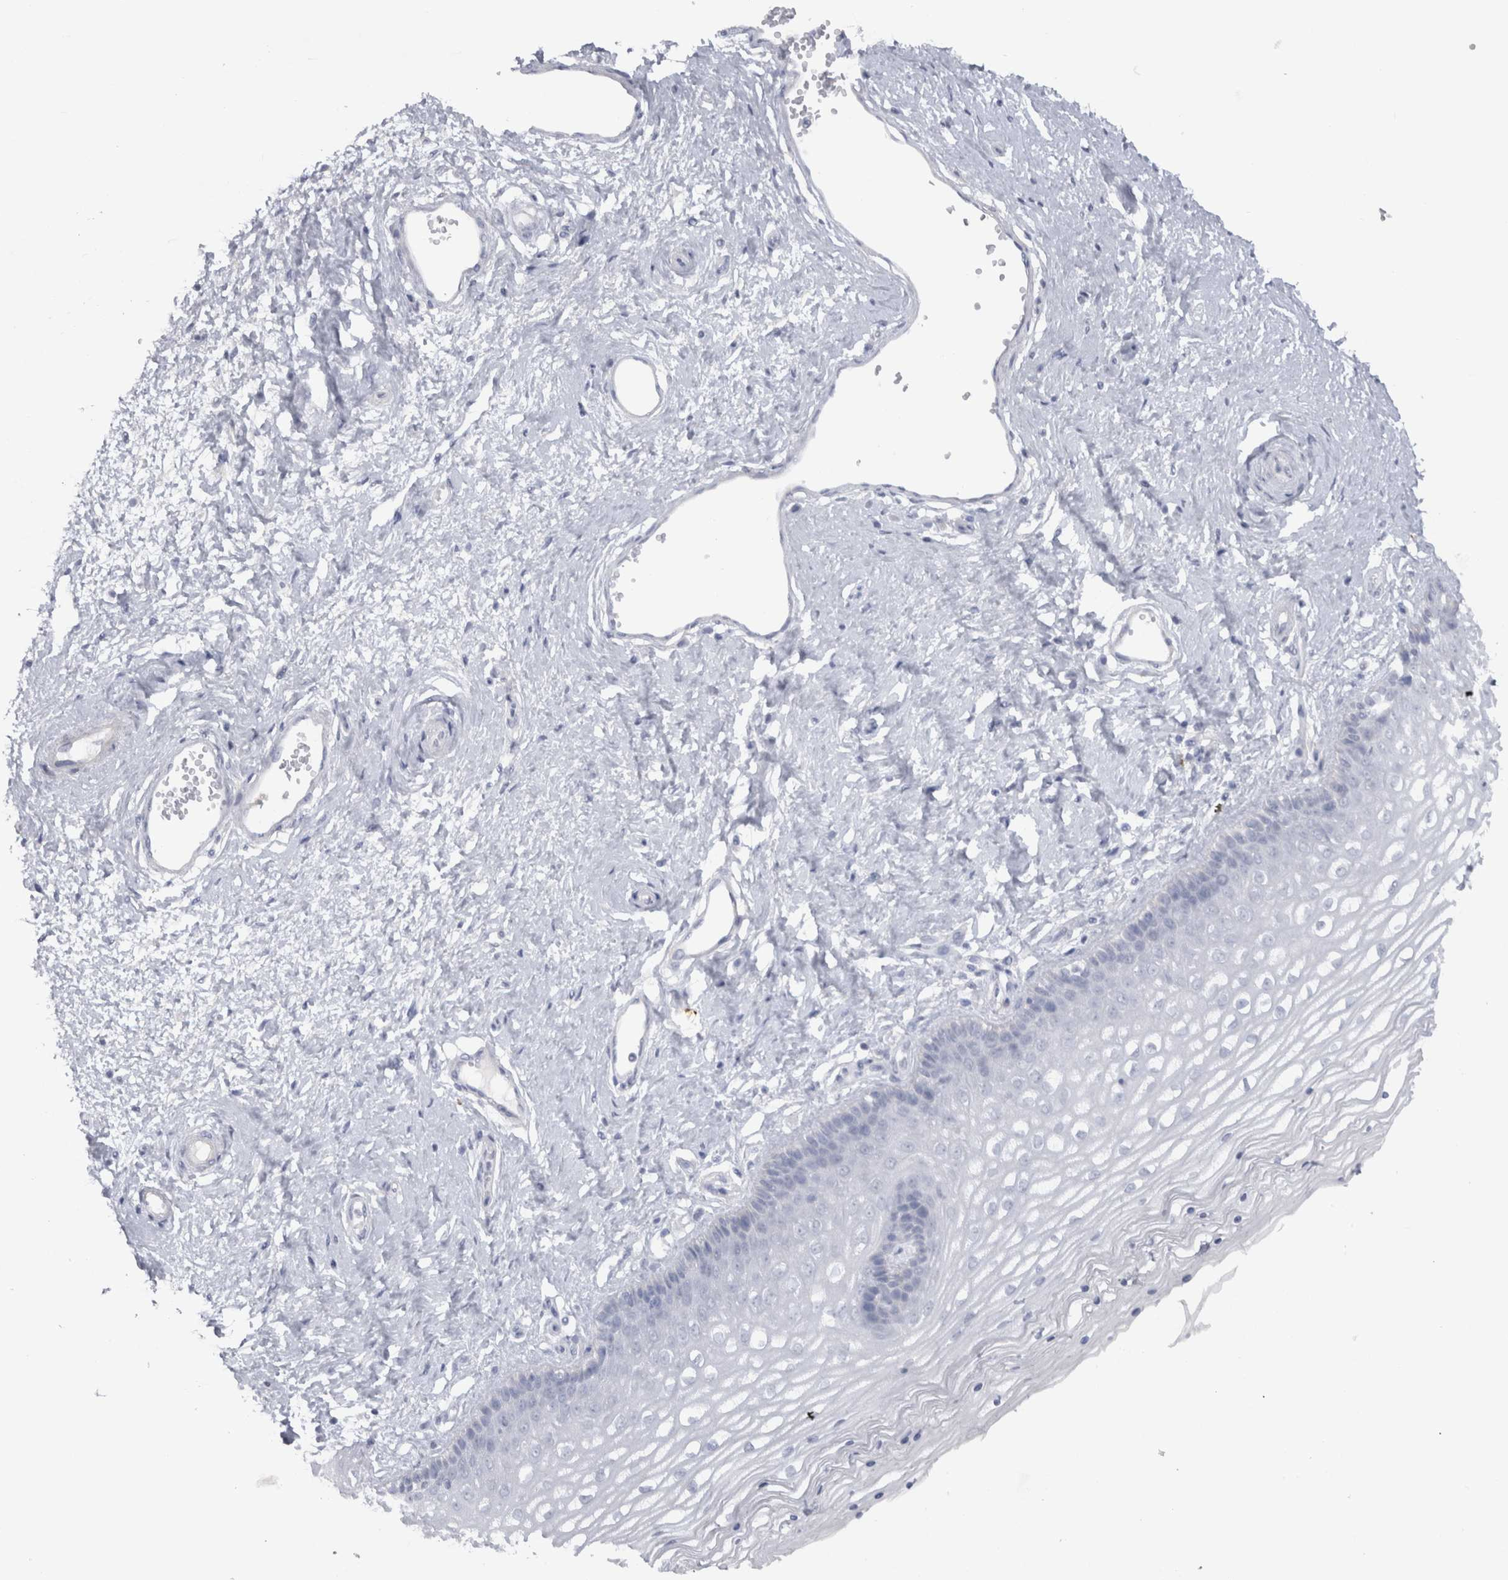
{"staining": {"intensity": "negative", "quantity": "none", "location": "none"}, "tissue": "vagina", "cell_type": "Squamous epithelial cells", "image_type": "normal", "snomed": [{"axis": "morphology", "description": "Normal tissue, NOS"}, {"axis": "topography", "description": "Vagina"}], "caption": "Image shows no significant protein expression in squamous epithelial cells of benign vagina.", "gene": "CDH17", "patient": {"sex": "female", "age": 46}}